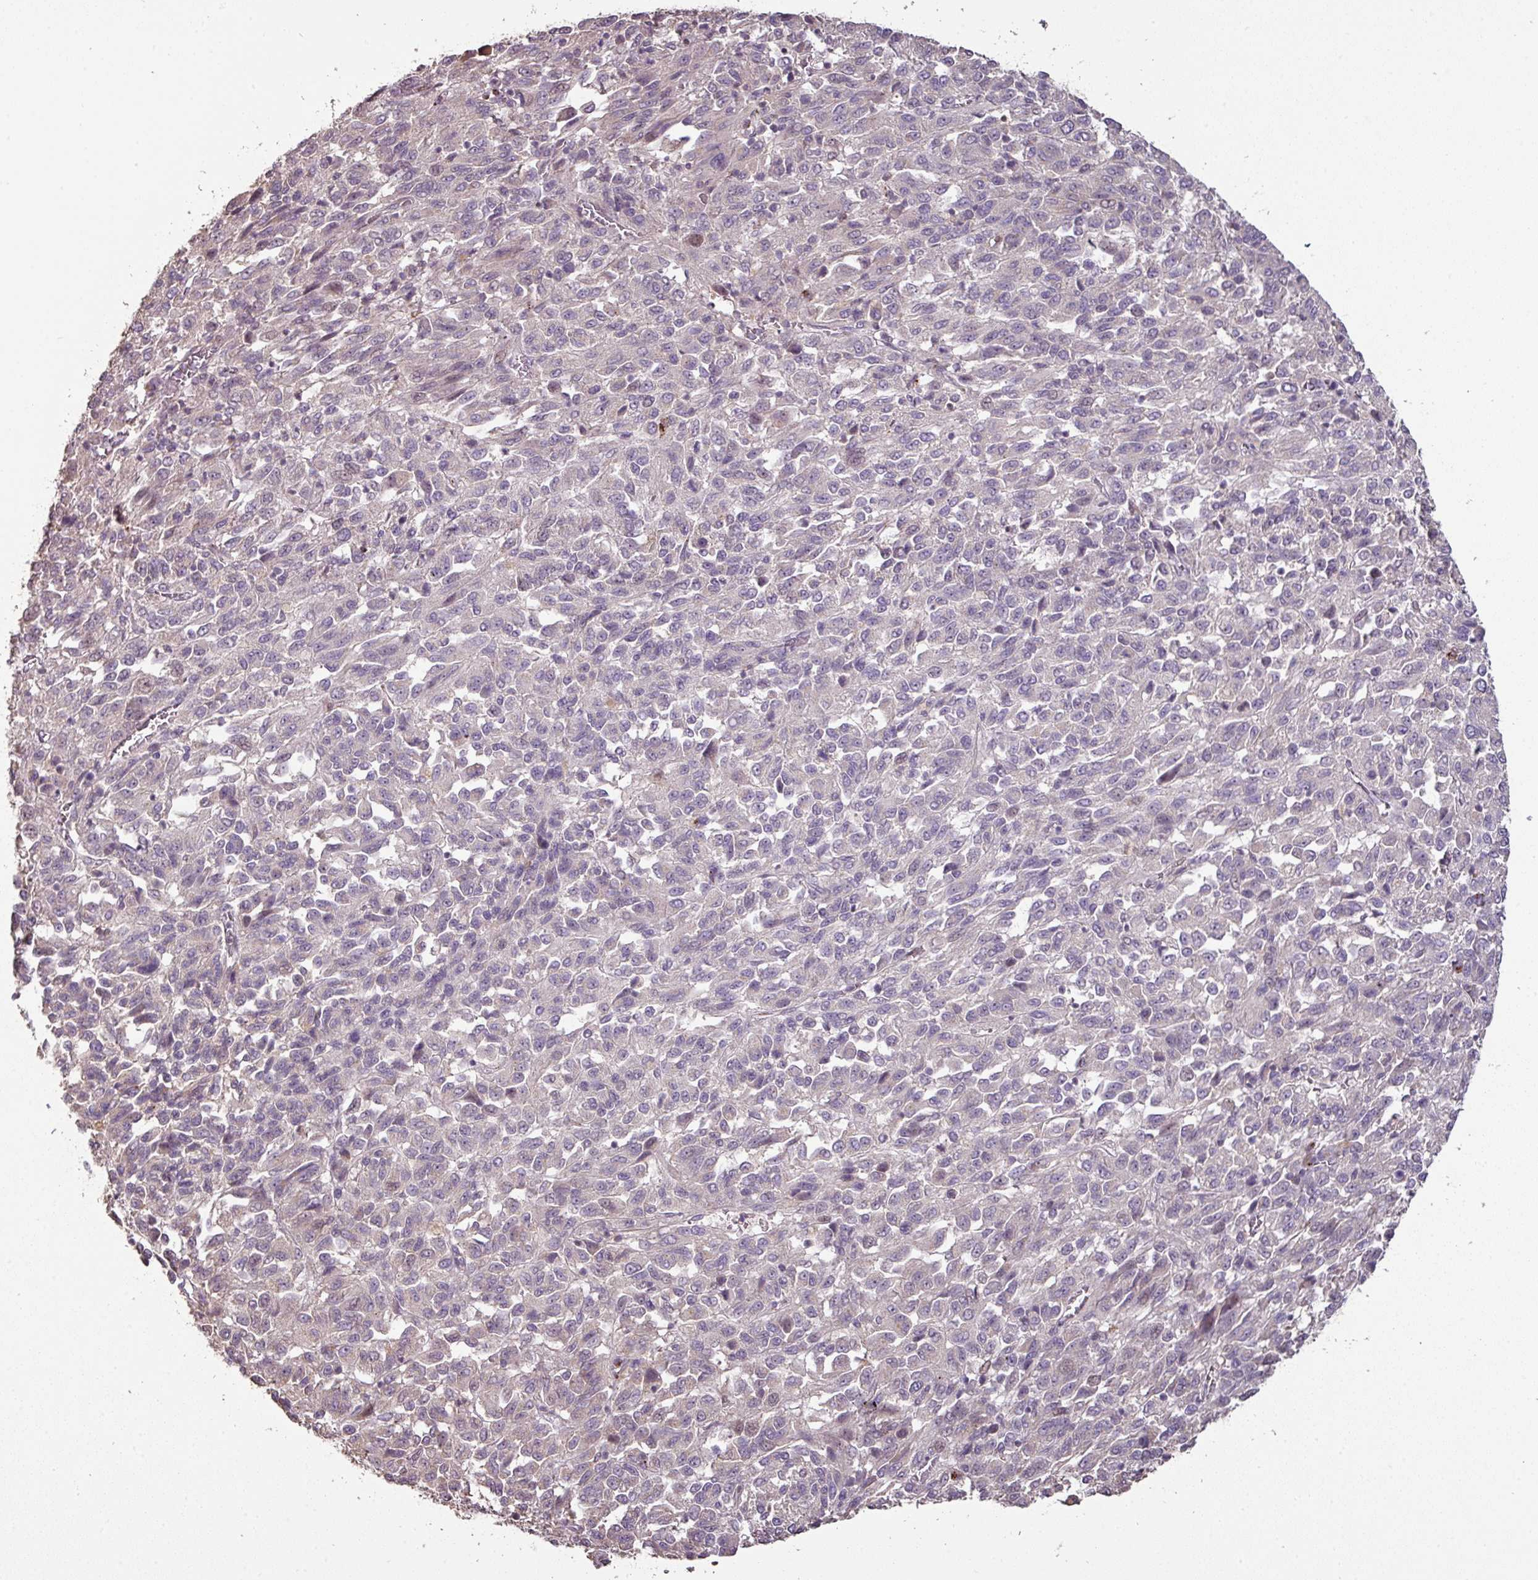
{"staining": {"intensity": "negative", "quantity": "none", "location": "none"}, "tissue": "melanoma", "cell_type": "Tumor cells", "image_type": "cancer", "snomed": [{"axis": "morphology", "description": "Malignant melanoma, Metastatic site"}, {"axis": "topography", "description": "Lung"}], "caption": "Immunohistochemistry (IHC) micrograph of neoplastic tissue: malignant melanoma (metastatic site) stained with DAB (3,3'-diaminobenzidine) shows no significant protein staining in tumor cells.", "gene": "CXCR5", "patient": {"sex": "male", "age": 64}}